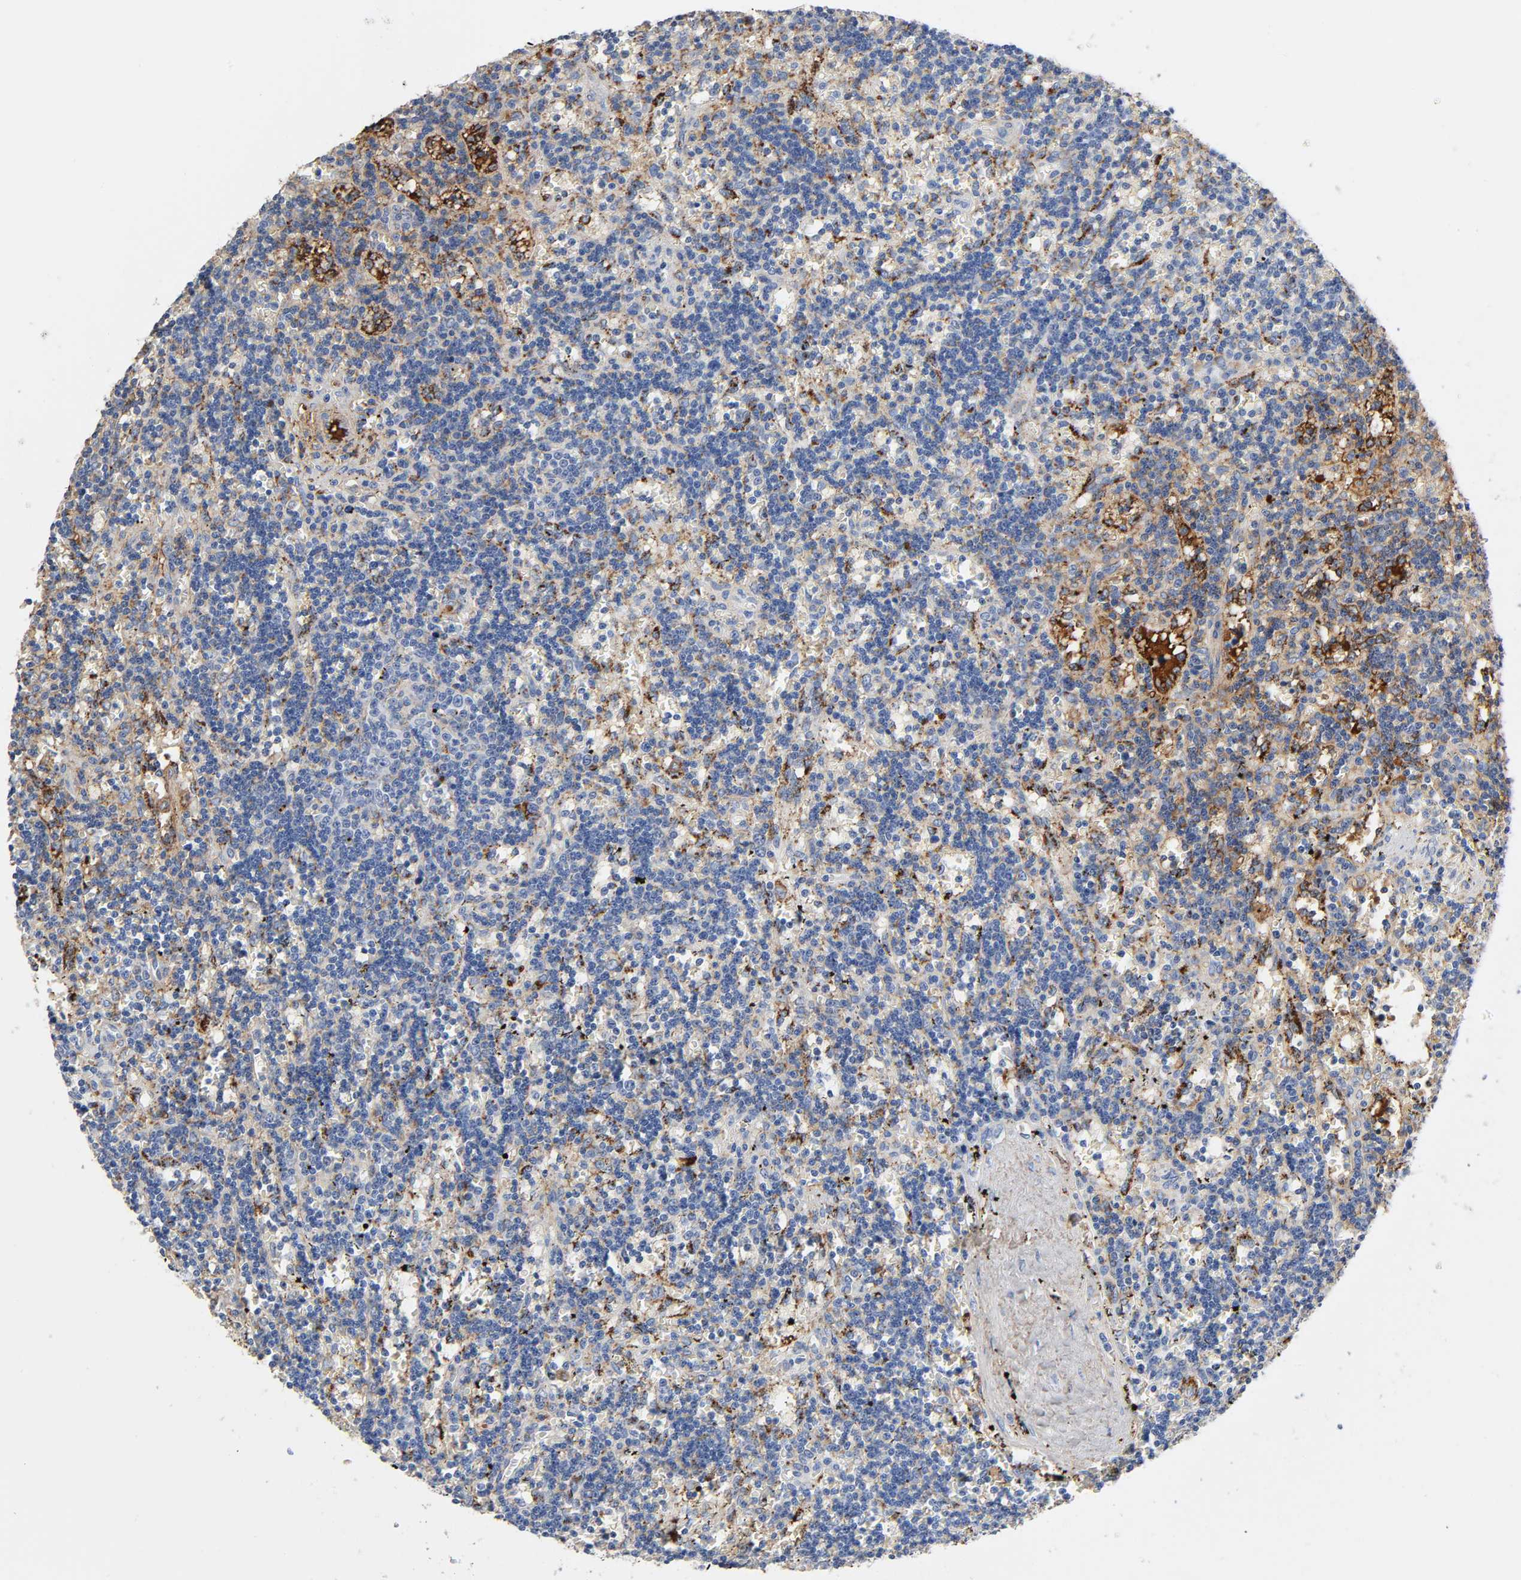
{"staining": {"intensity": "weak", "quantity": "25%-75%", "location": "cytoplasmic/membranous"}, "tissue": "lymphoma", "cell_type": "Tumor cells", "image_type": "cancer", "snomed": [{"axis": "morphology", "description": "Malignant lymphoma, non-Hodgkin's type, Low grade"}, {"axis": "topography", "description": "Spleen"}], "caption": "Brown immunohistochemical staining in lymphoma displays weak cytoplasmic/membranous staining in about 25%-75% of tumor cells.", "gene": "C3", "patient": {"sex": "male", "age": 60}}